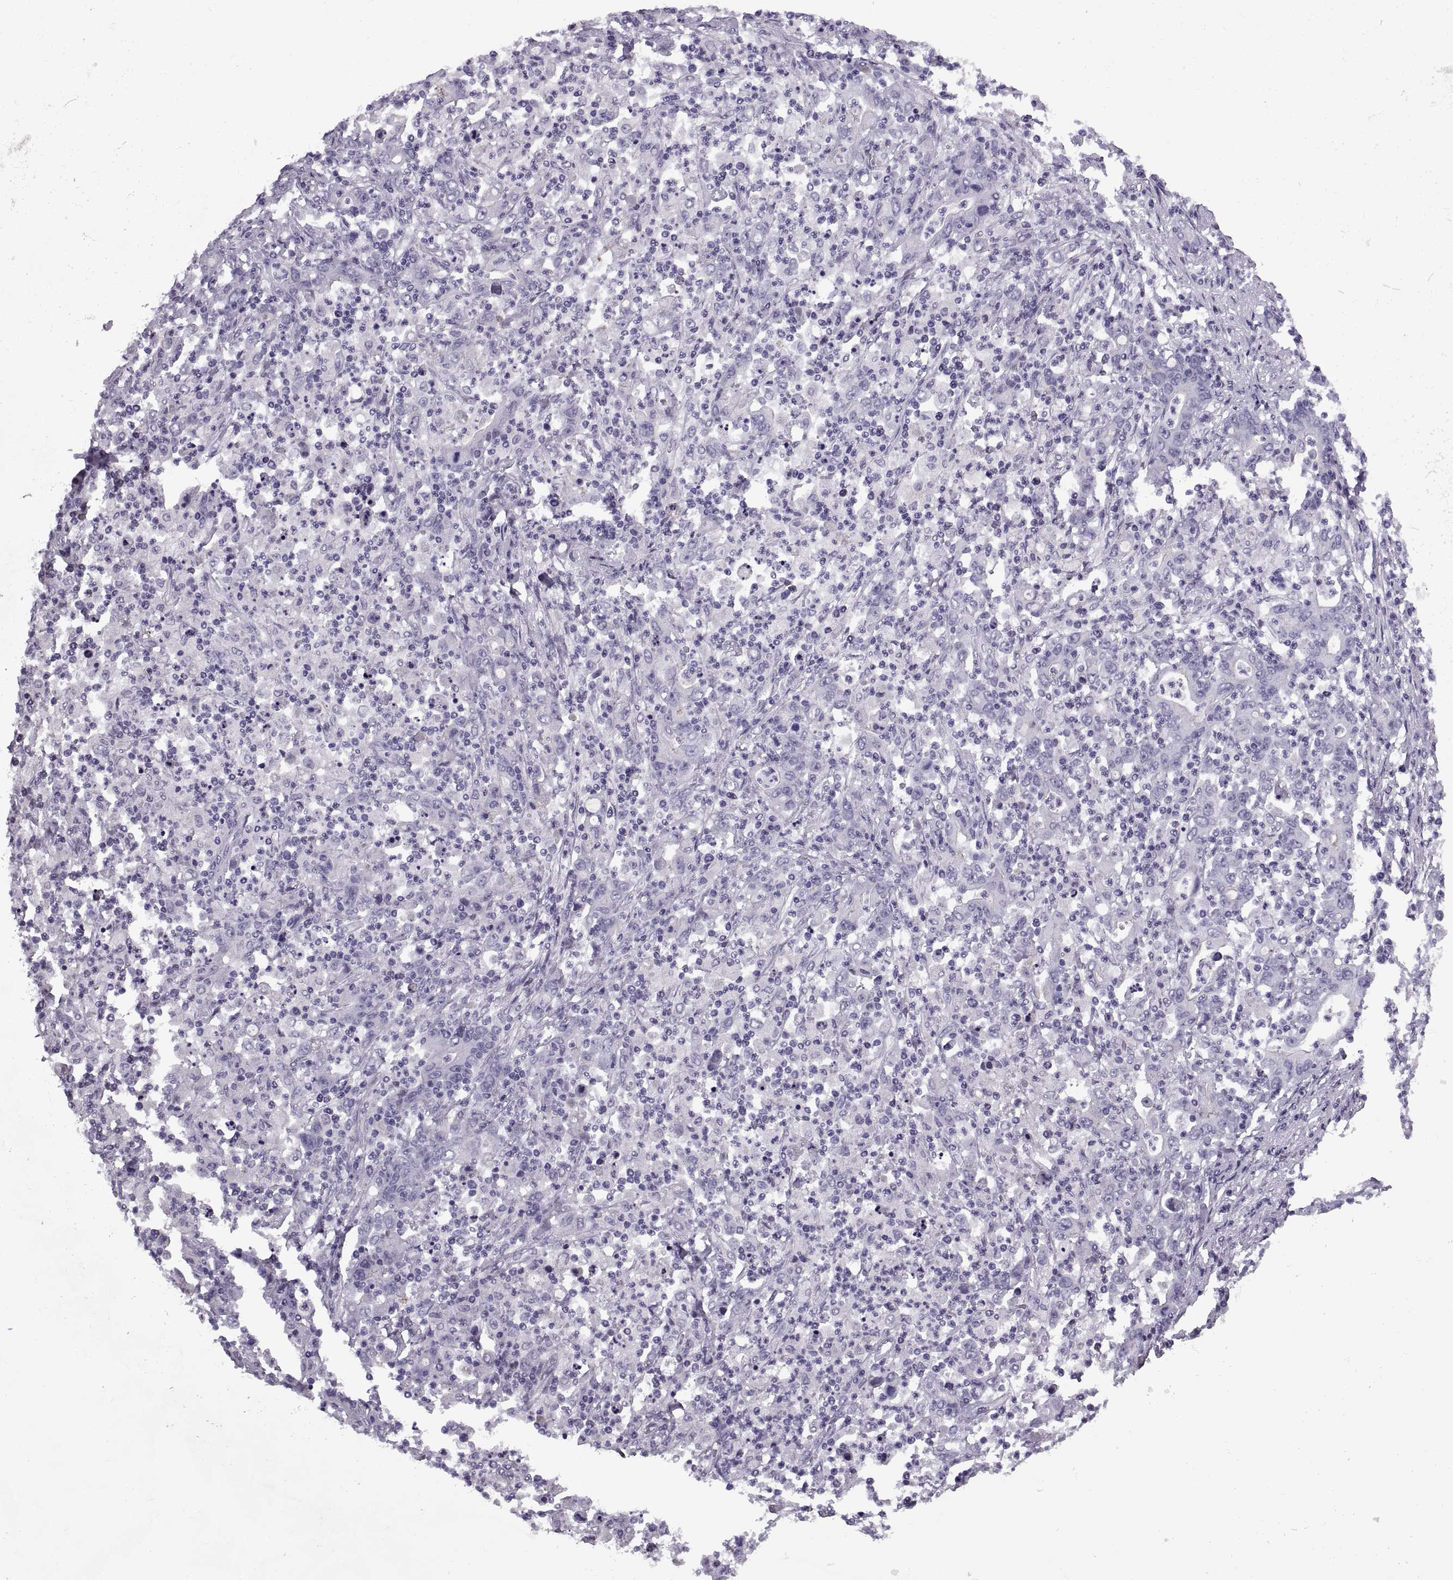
{"staining": {"intensity": "negative", "quantity": "none", "location": "none"}, "tissue": "stomach cancer", "cell_type": "Tumor cells", "image_type": "cancer", "snomed": [{"axis": "morphology", "description": "Adenocarcinoma, NOS"}, {"axis": "topography", "description": "Stomach, upper"}], "caption": "A high-resolution histopathology image shows immunohistochemistry (IHC) staining of stomach cancer (adenocarcinoma), which shows no significant staining in tumor cells.", "gene": "SYNGR4", "patient": {"sex": "male", "age": 69}}